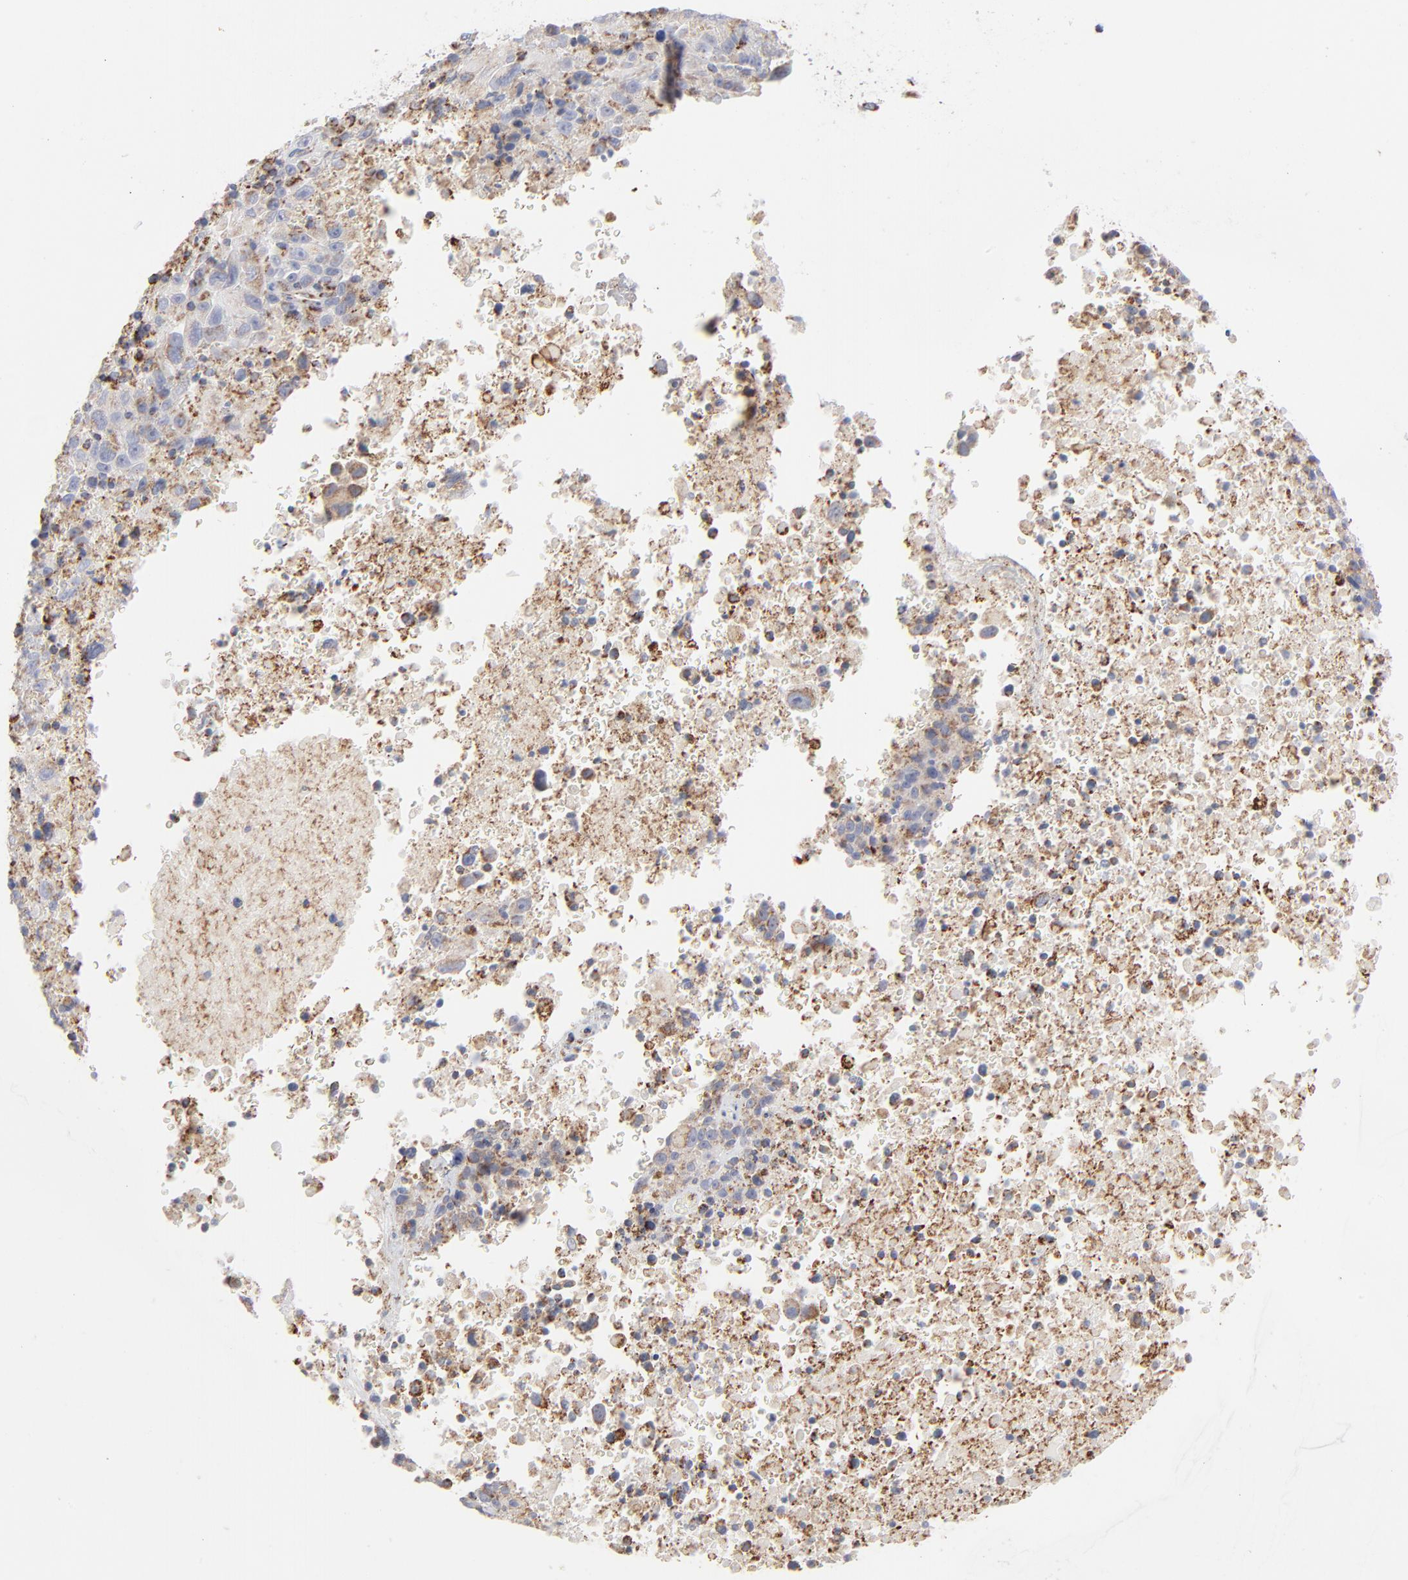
{"staining": {"intensity": "moderate", "quantity": ">75%", "location": "cytoplasmic/membranous"}, "tissue": "melanoma", "cell_type": "Tumor cells", "image_type": "cancer", "snomed": [{"axis": "morphology", "description": "Malignant melanoma, Metastatic site"}, {"axis": "topography", "description": "Cerebral cortex"}], "caption": "About >75% of tumor cells in malignant melanoma (metastatic site) demonstrate moderate cytoplasmic/membranous protein staining as visualized by brown immunohistochemical staining.", "gene": "ASB3", "patient": {"sex": "female", "age": 52}}